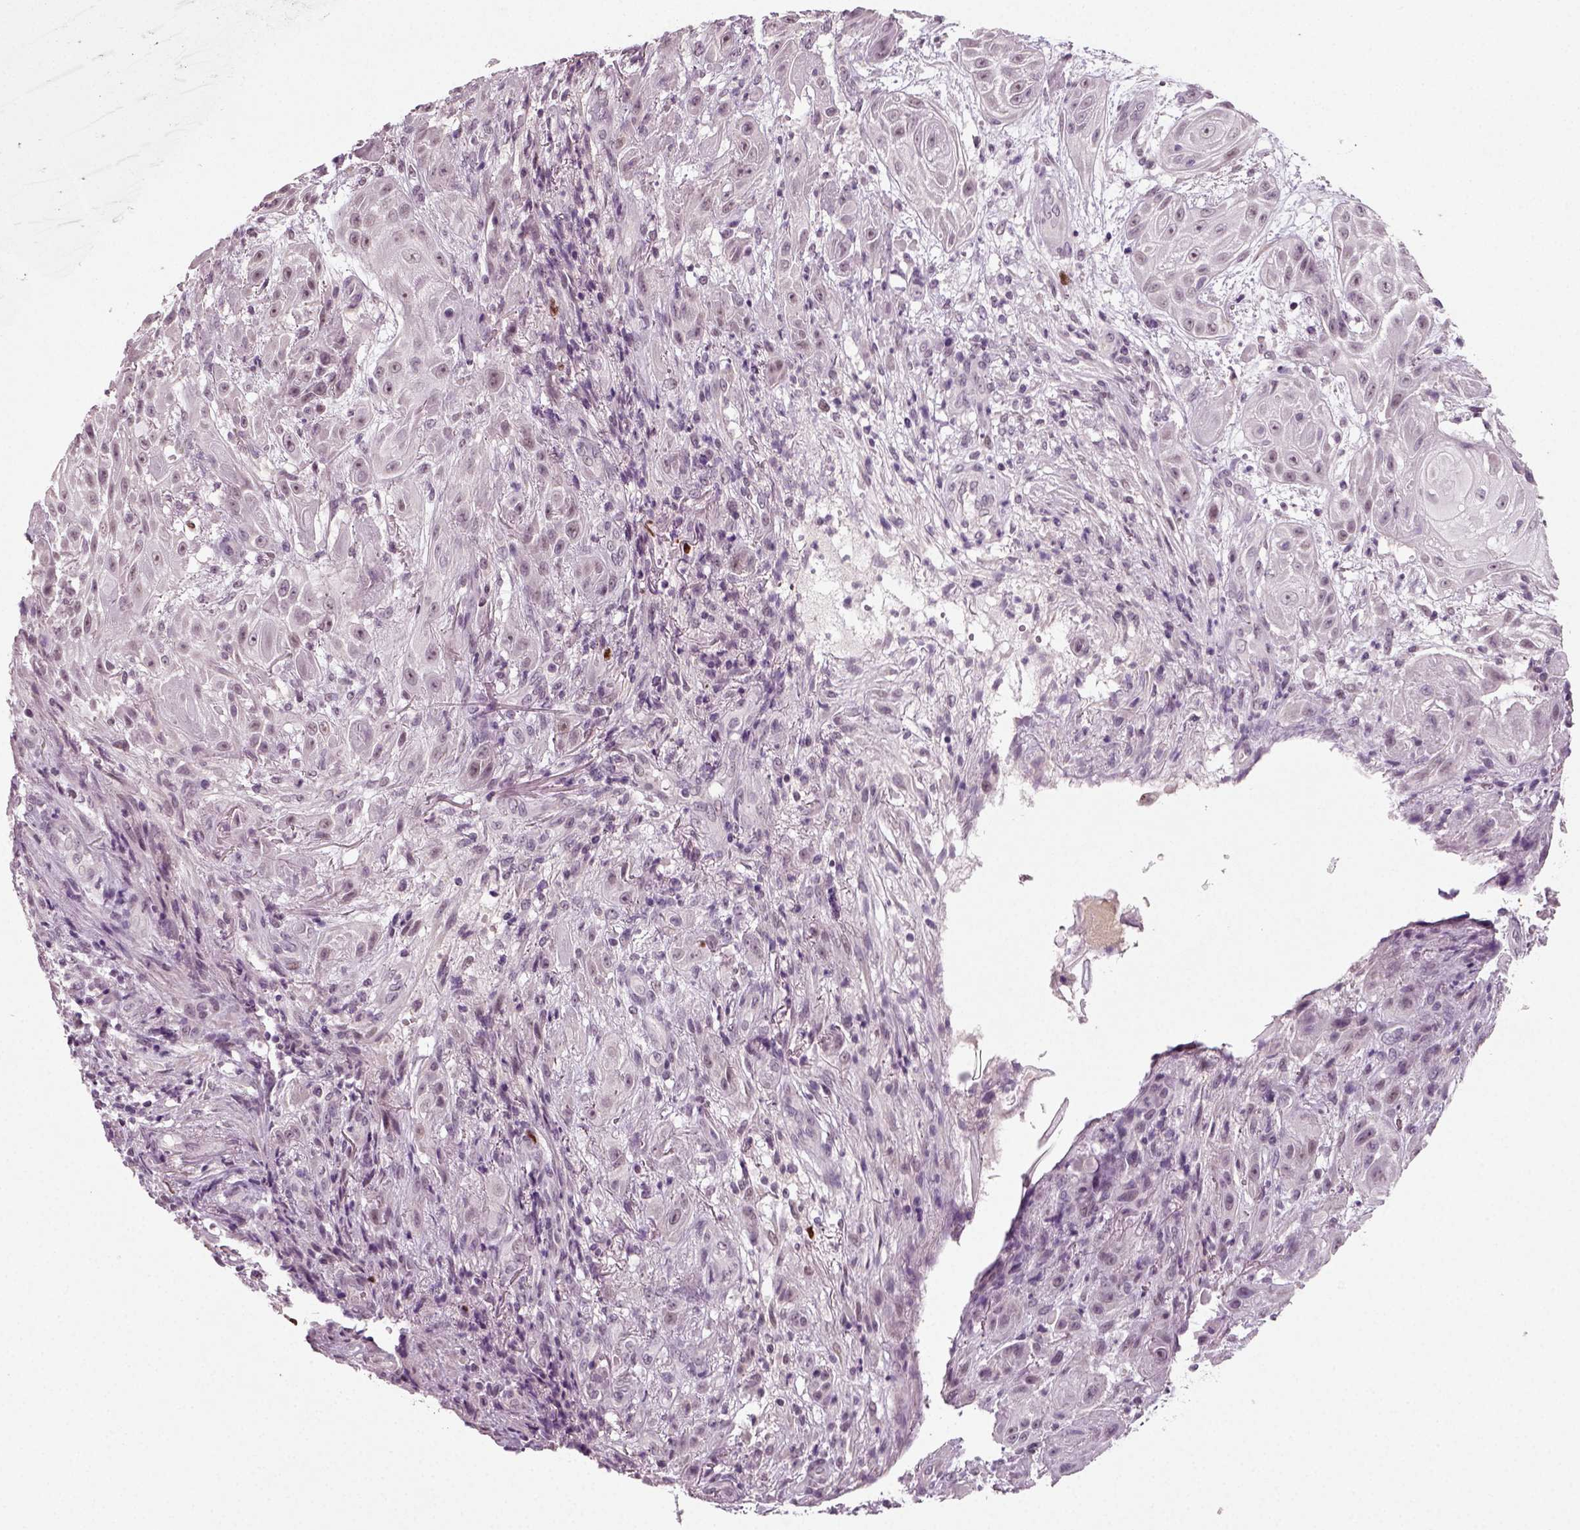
{"staining": {"intensity": "negative", "quantity": "none", "location": "none"}, "tissue": "skin cancer", "cell_type": "Tumor cells", "image_type": "cancer", "snomed": [{"axis": "morphology", "description": "Squamous cell carcinoma, NOS"}, {"axis": "topography", "description": "Skin"}], "caption": "Immunohistochemistry (IHC) micrograph of neoplastic tissue: squamous cell carcinoma (skin) stained with DAB demonstrates no significant protein expression in tumor cells.", "gene": "SYNGAP1", "patient": {"sex": "male", "age": 62}}